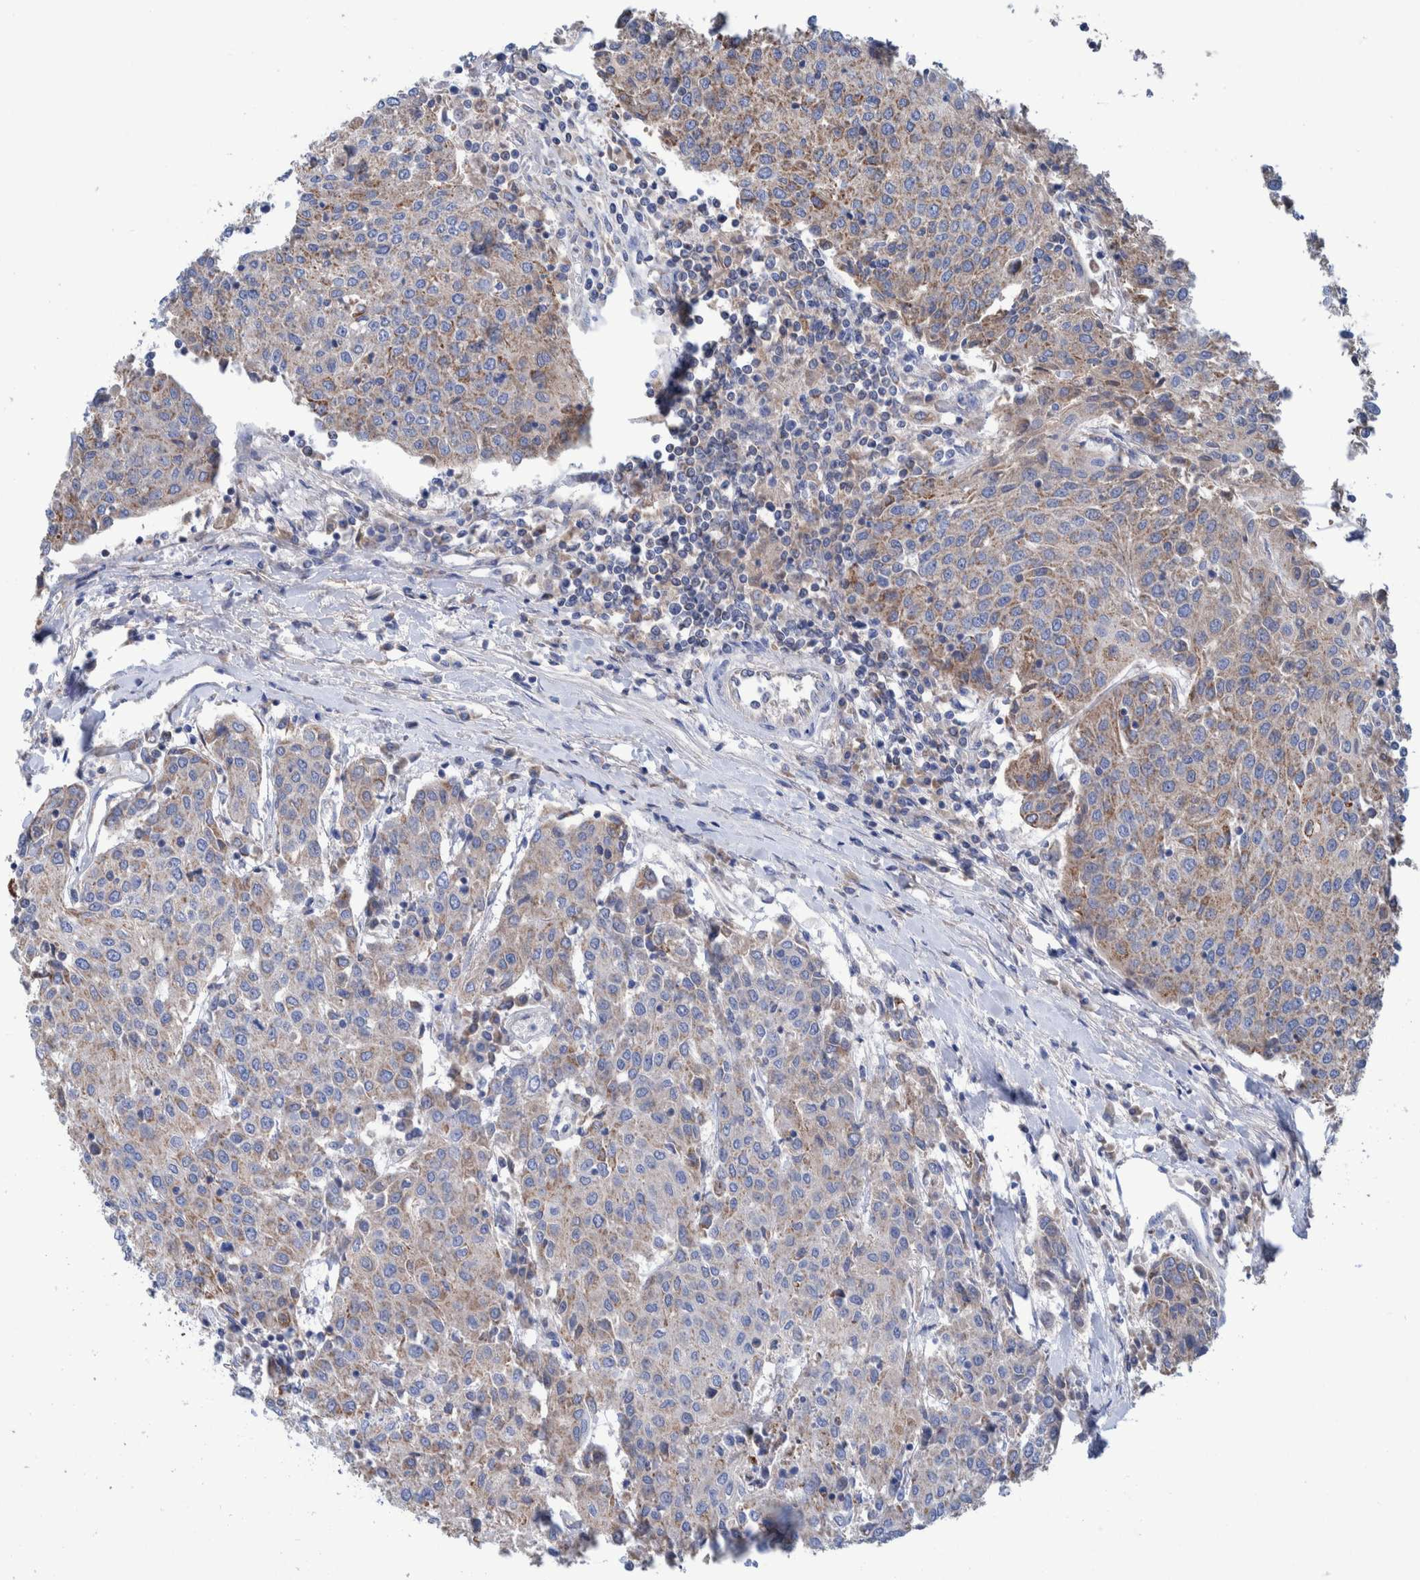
{"staining": {"intensity": "moderate", "quantity": "25%-75%", "location": "cytoplasmic/membranous"}, "tissue": "urothelial cancer", "cell_type": "Tumor cells", "image_type": "cancer", "snomed": [{"axis": "morphology", "description": "Urothelial carcinoma, High grade"}, {"axis": "topography", "description": "Urinary bladder"}], "caption": "Immunohistochemistry (IHC) image of neoplastic tissue: human urothelial cancer stained using immunohistochemistry (IHC) exhibits medium levels of moderate protein expression localized specifically in the cytoplasmic/membranous of tumor cells, appearing as a cytoplasmic/membranous brown color.", "gene": "DECR1", "patient": {"sex": "female", "age": 85}}